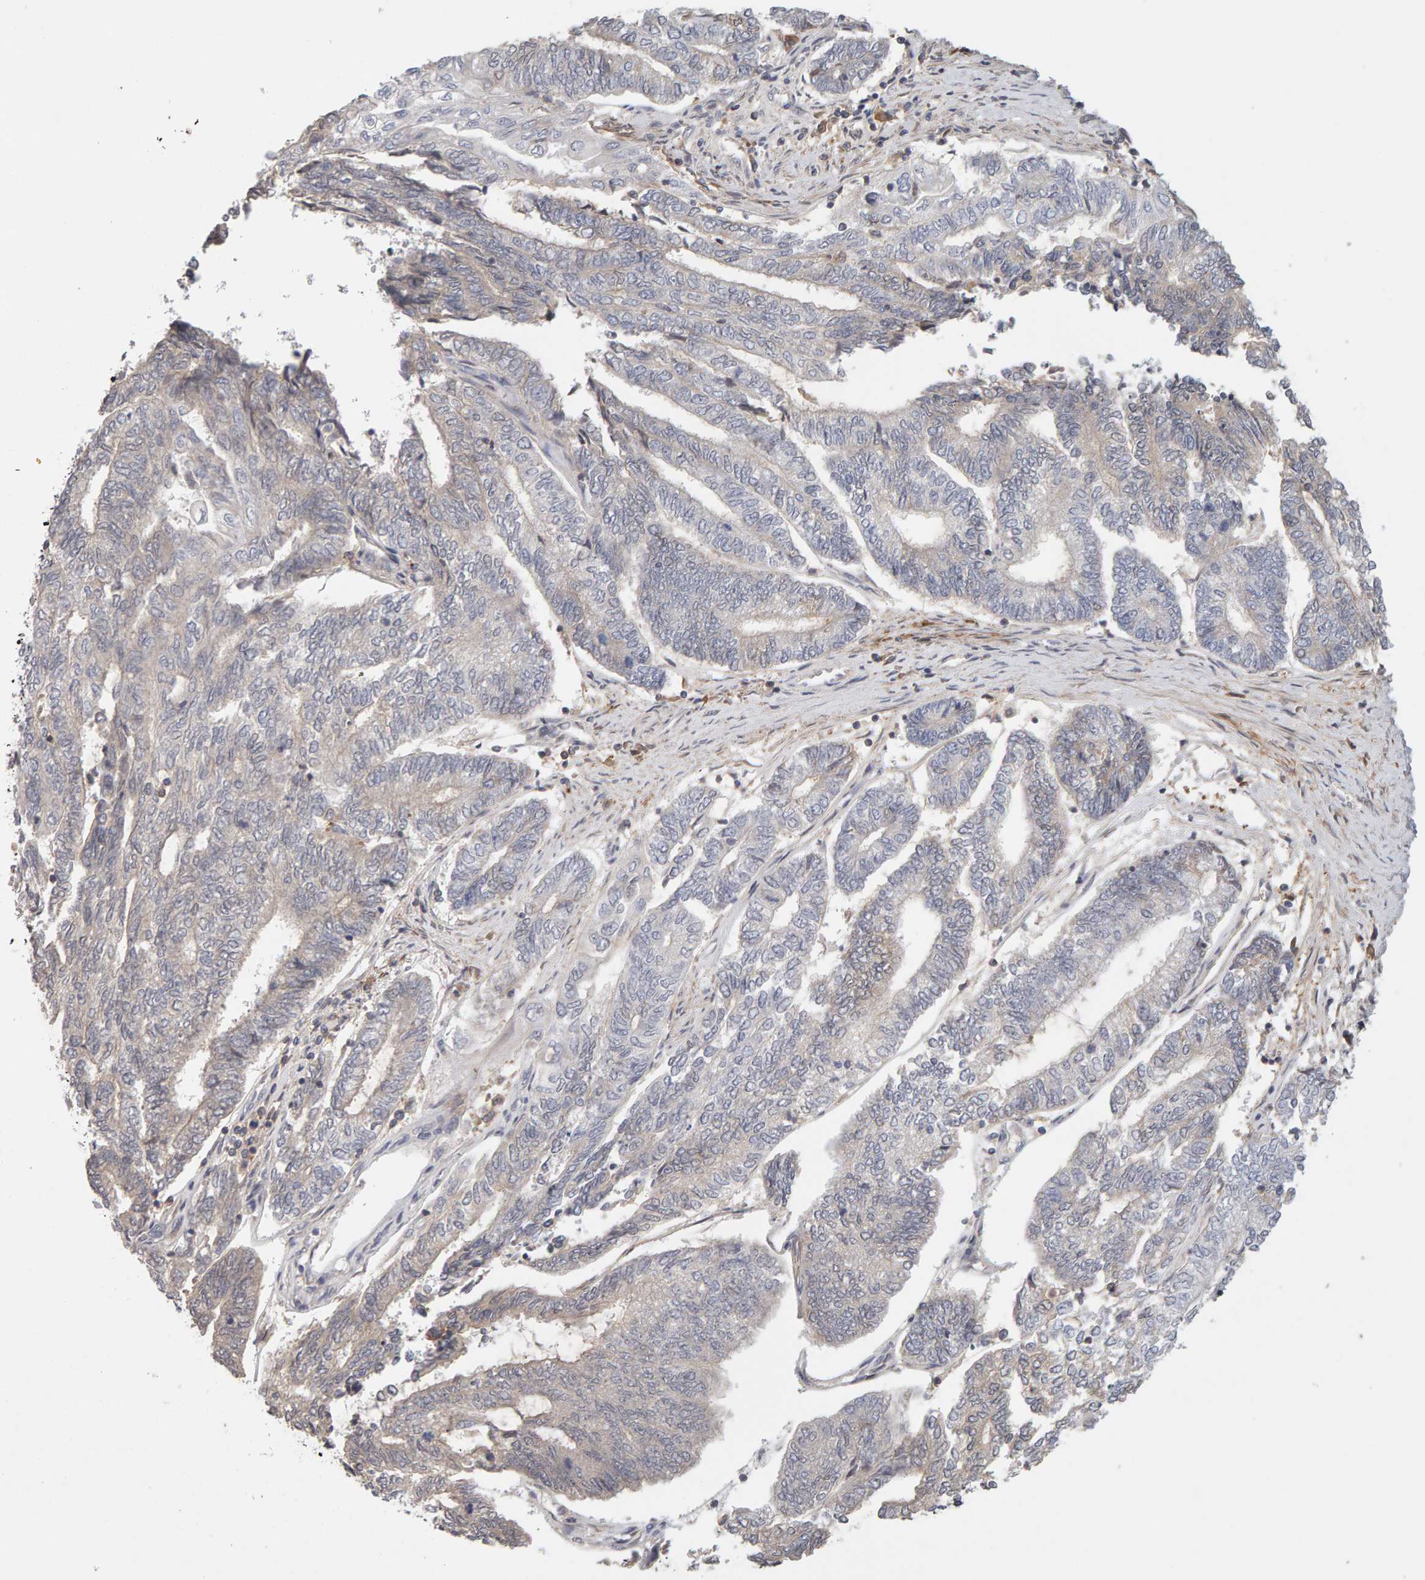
{"staining": {"intensity": "weak", "quantity": "<25%", "location": "cytoplasmic/membranous"}, "tissue": "endometrial cancer", "cell_type": "Tumor cells", "image_type": "cancer", "snomed": [{"axis": "morphology", "description": "Adenocarcinoma, NOS"}, {"axis": "topography", "description": "Uterus"}, {"axis": "topography", "description": "Endometrium"}], "caption": "Protein analysis of endometrial cancer (adenocarcinoma) exhibits no significant positivity in tumor cells.", "gene": "NUDCD1", "patient": {"sex": "female", "age": 70}}